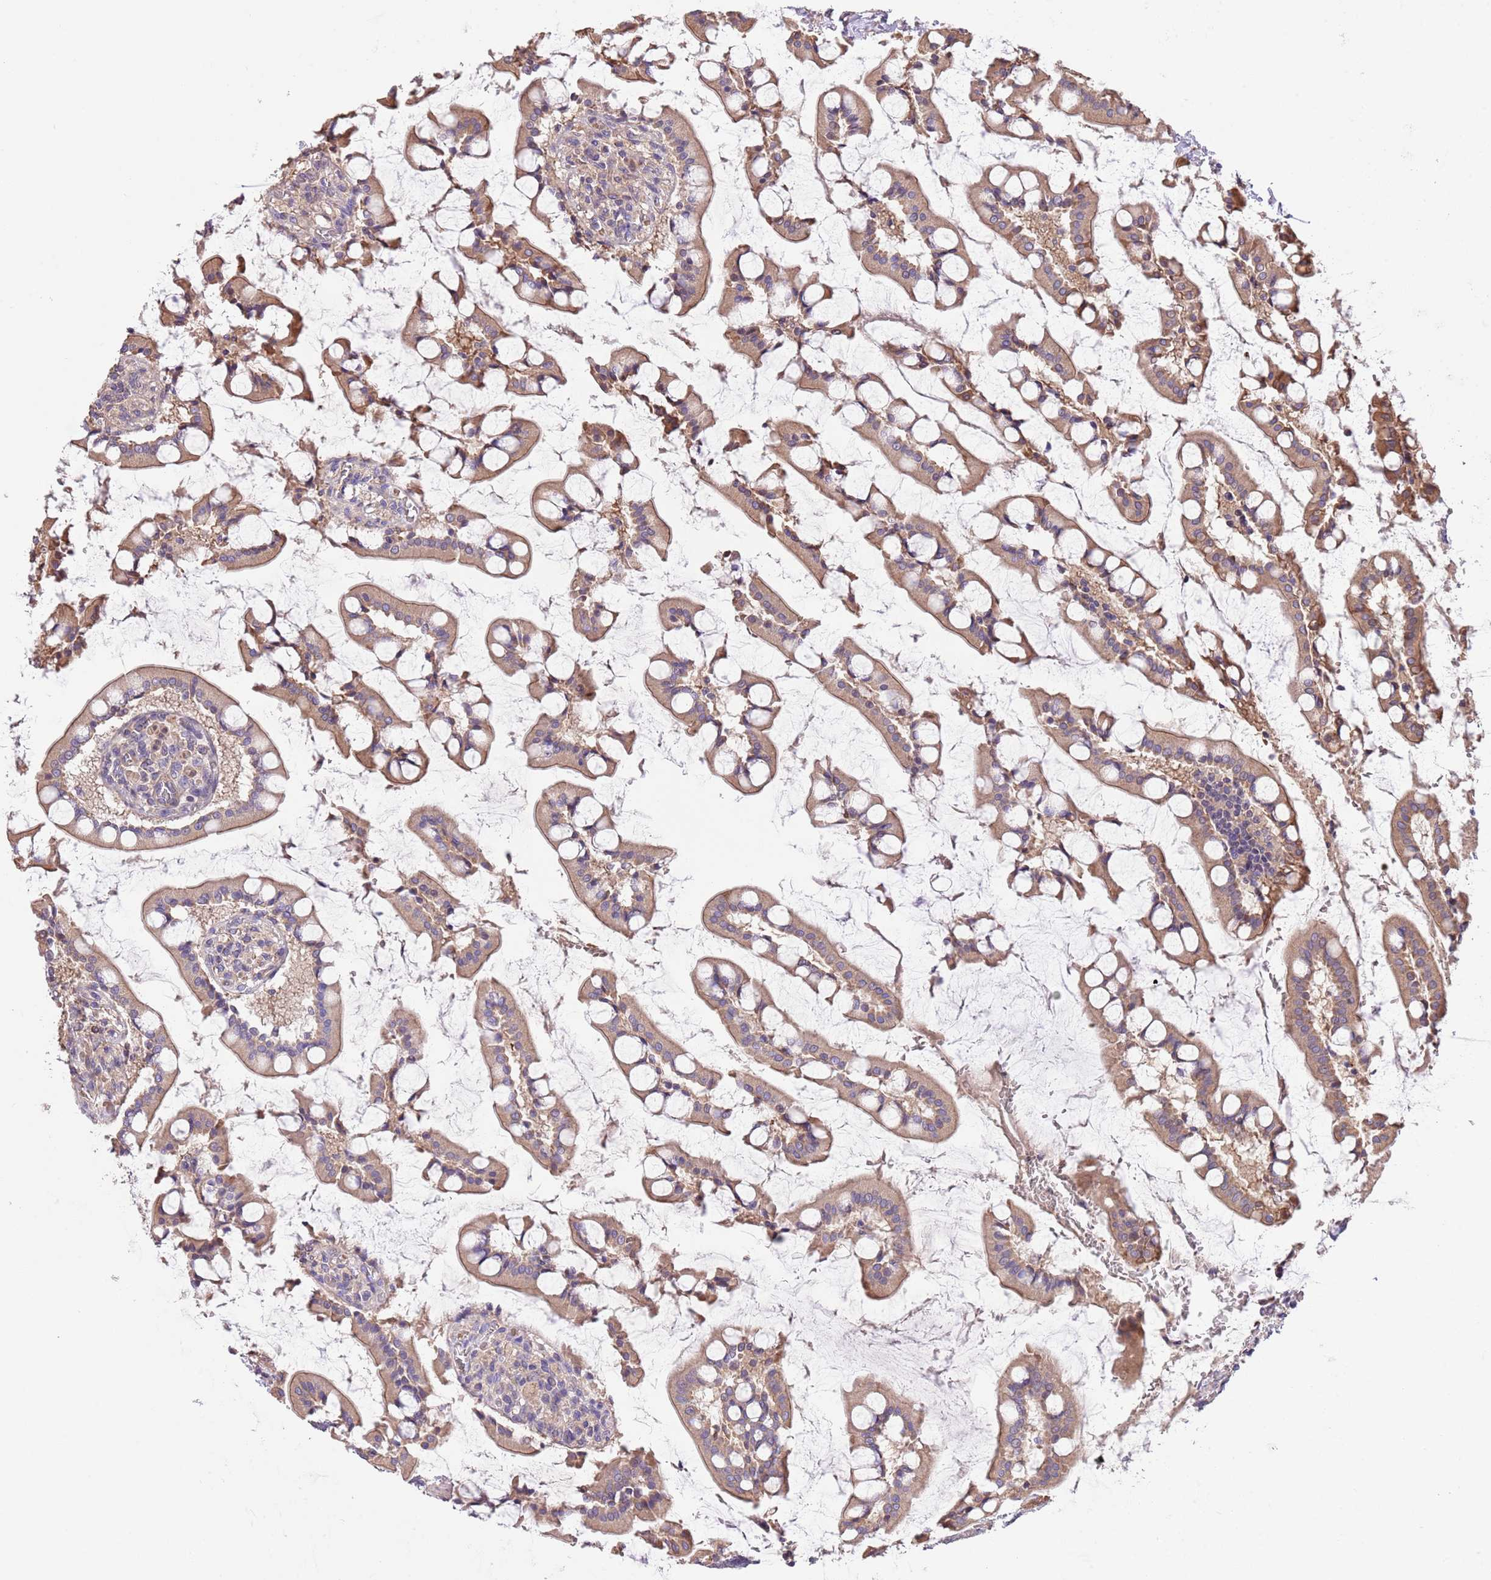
{"staining": {"intensity": "moderate", "quantity": ">75%", "location": "cytoplasmic/membranous"}, "tissue": "small intestine", "cell_type": "Glandular cells", "image_type": "normal", "snomed": [{"axis": "morphology", "description": "Normal tissue, NOS"}, {"axis": "topography", "description": "Small intestine"}], "caption": "Immunohistochemical staining of normal human small intestine reveals moderate cytoplasmic/membranous protein staining in approximately >75% of glandular cells.", "gene": "FAM89B", "patient": {"sex": "male", "age": 52}}